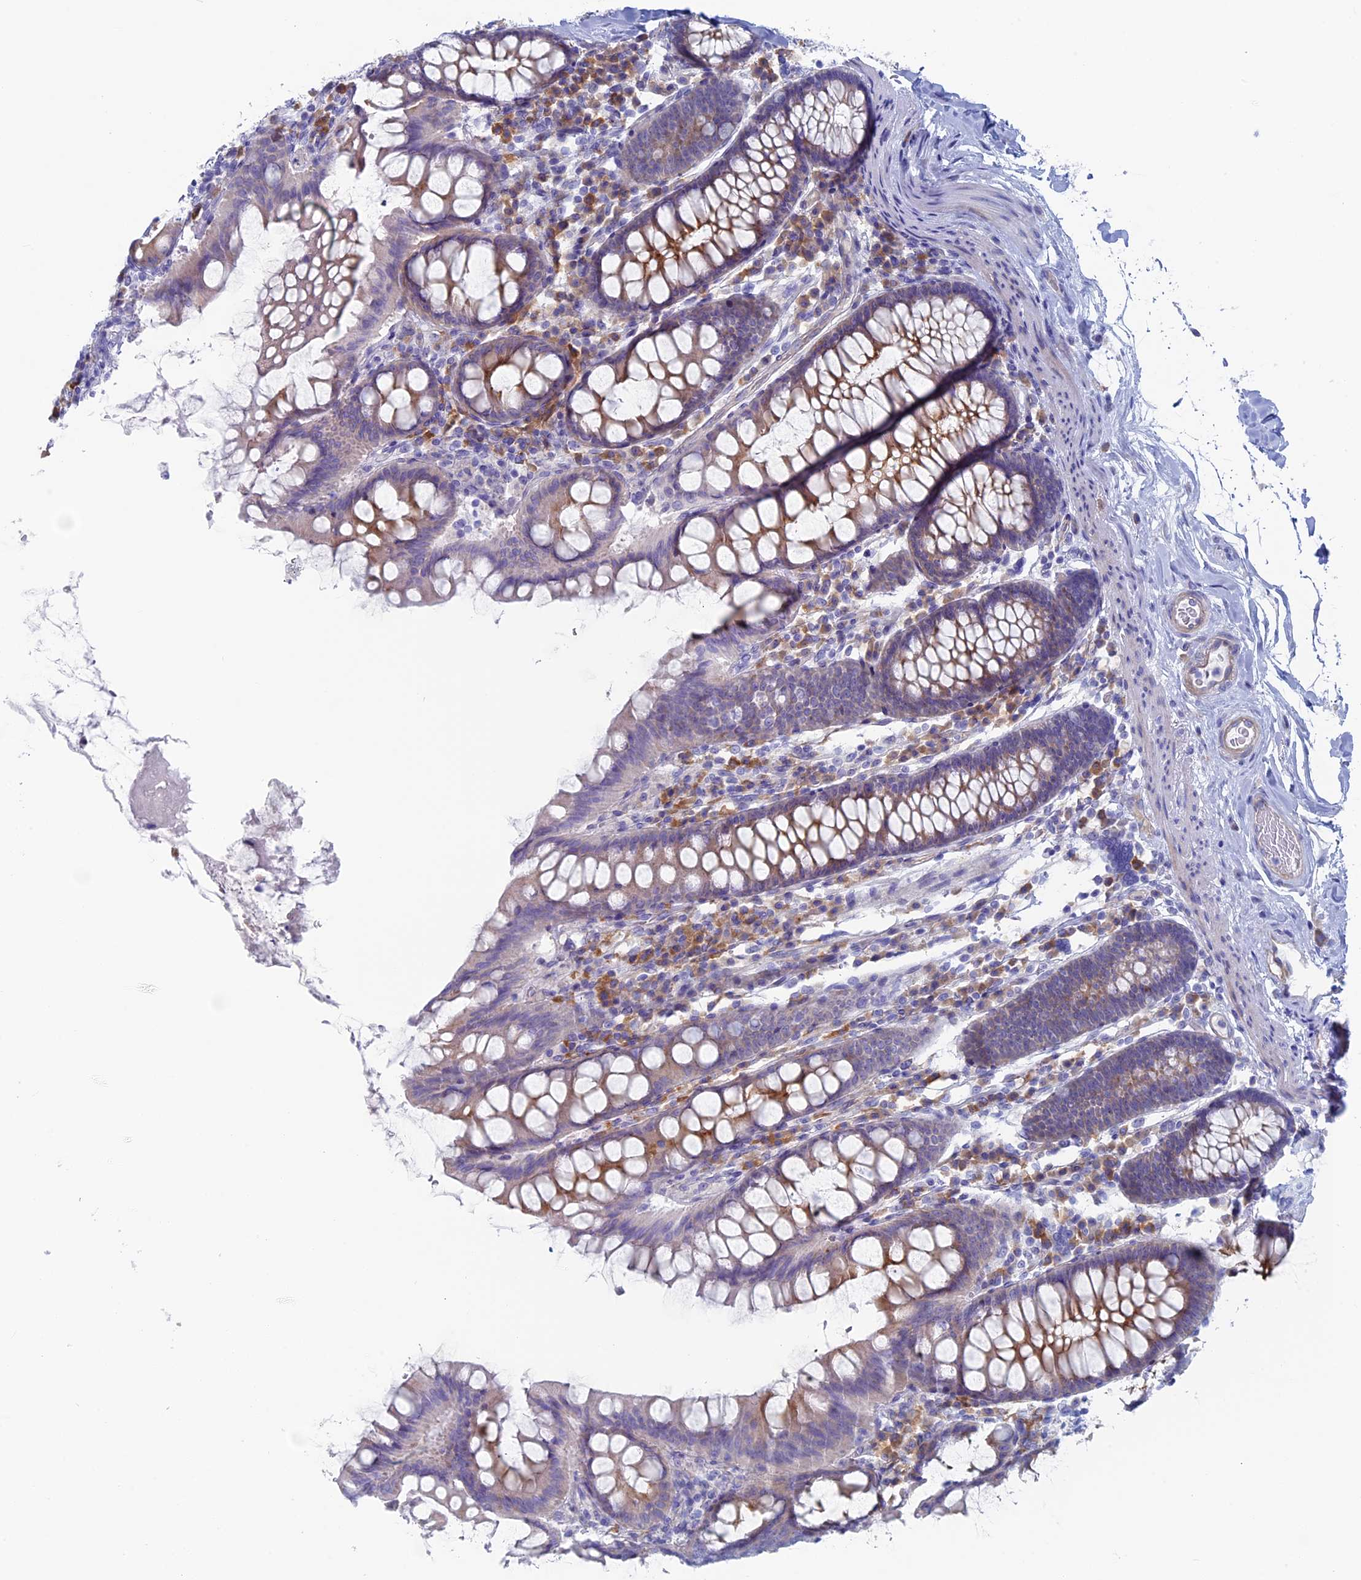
{"staining": {"intensity": "moderate", "quantity": ">75%", "location": "cytoplasmic/membranous"}, "tissue": "colon", "cell_type": "Endothelial cells", "image_type": "normal", "snomed": [{"axis": "morphology", "description": "Normal tissue, NOS"}, {"axis": "topography", "description": "Colon"}], "caption": "Protein positivity by immunohistochemistry (IHC) exhibits moderate cytoplasmic/membranous staining in approximately >75% of endothelial cells in benign colon.", "gene": "MAGEB6", "patient": {"sex": "female", "age": 79}}